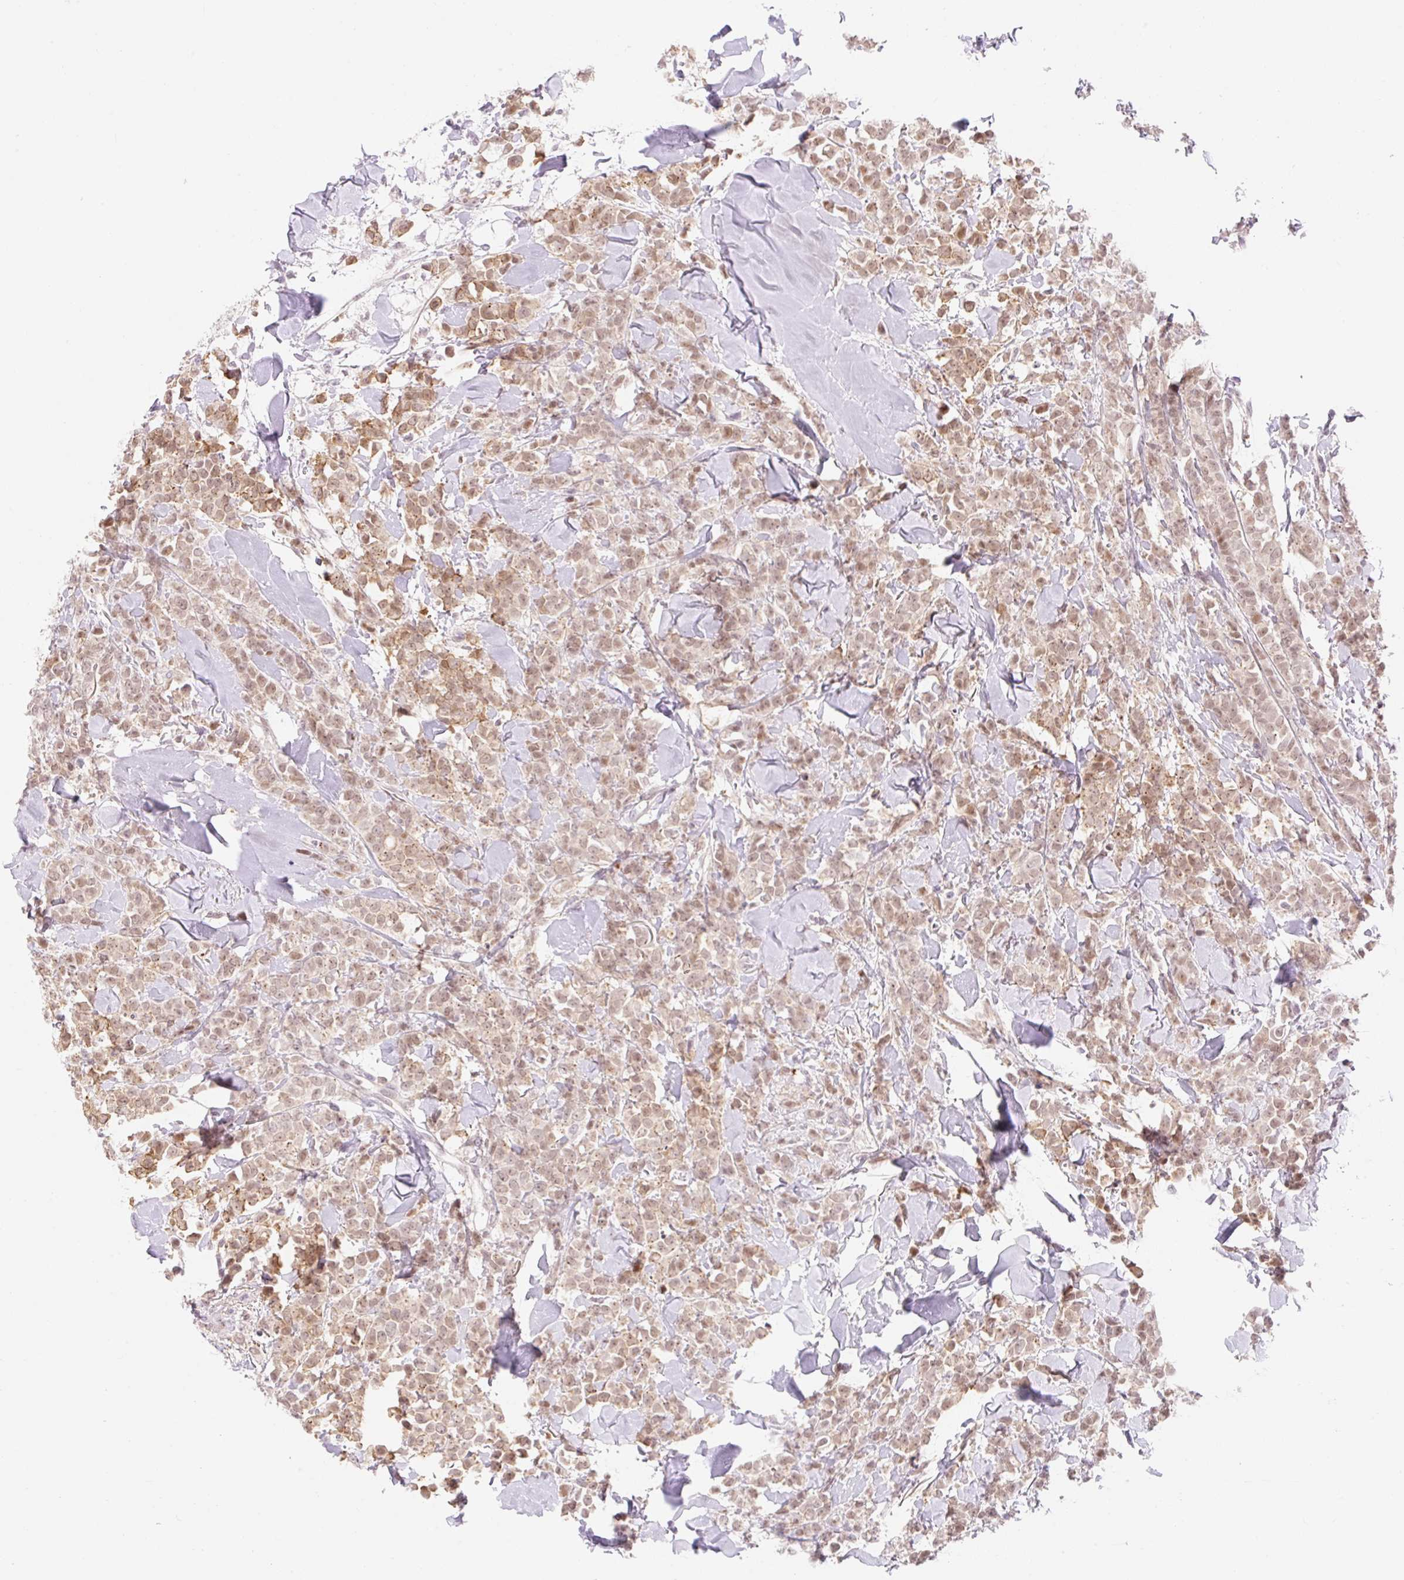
{"staining": {"intensity": "moderate", "quantity": ">75%", "location": "cytoplasmic/membranous,nuclear"}, "tissue": "breast cancer", "cell_type": "Tumor cells", "image_type": "cancer", "snomed": [{"axis": "morphology", "description": "Lobular carcinoma"}, {"axis": "topography", "description": "Breast"}], "caption": "This histopathology image demonstrates IHC staining of human breast cancer (lobular carcinoma), with medium moderate cytoplasmic/membranous and nuclear positivity in about >75% of tumor cells.", "gene": "H2BW1", "patient": {"sex": "female", "age": 91}}